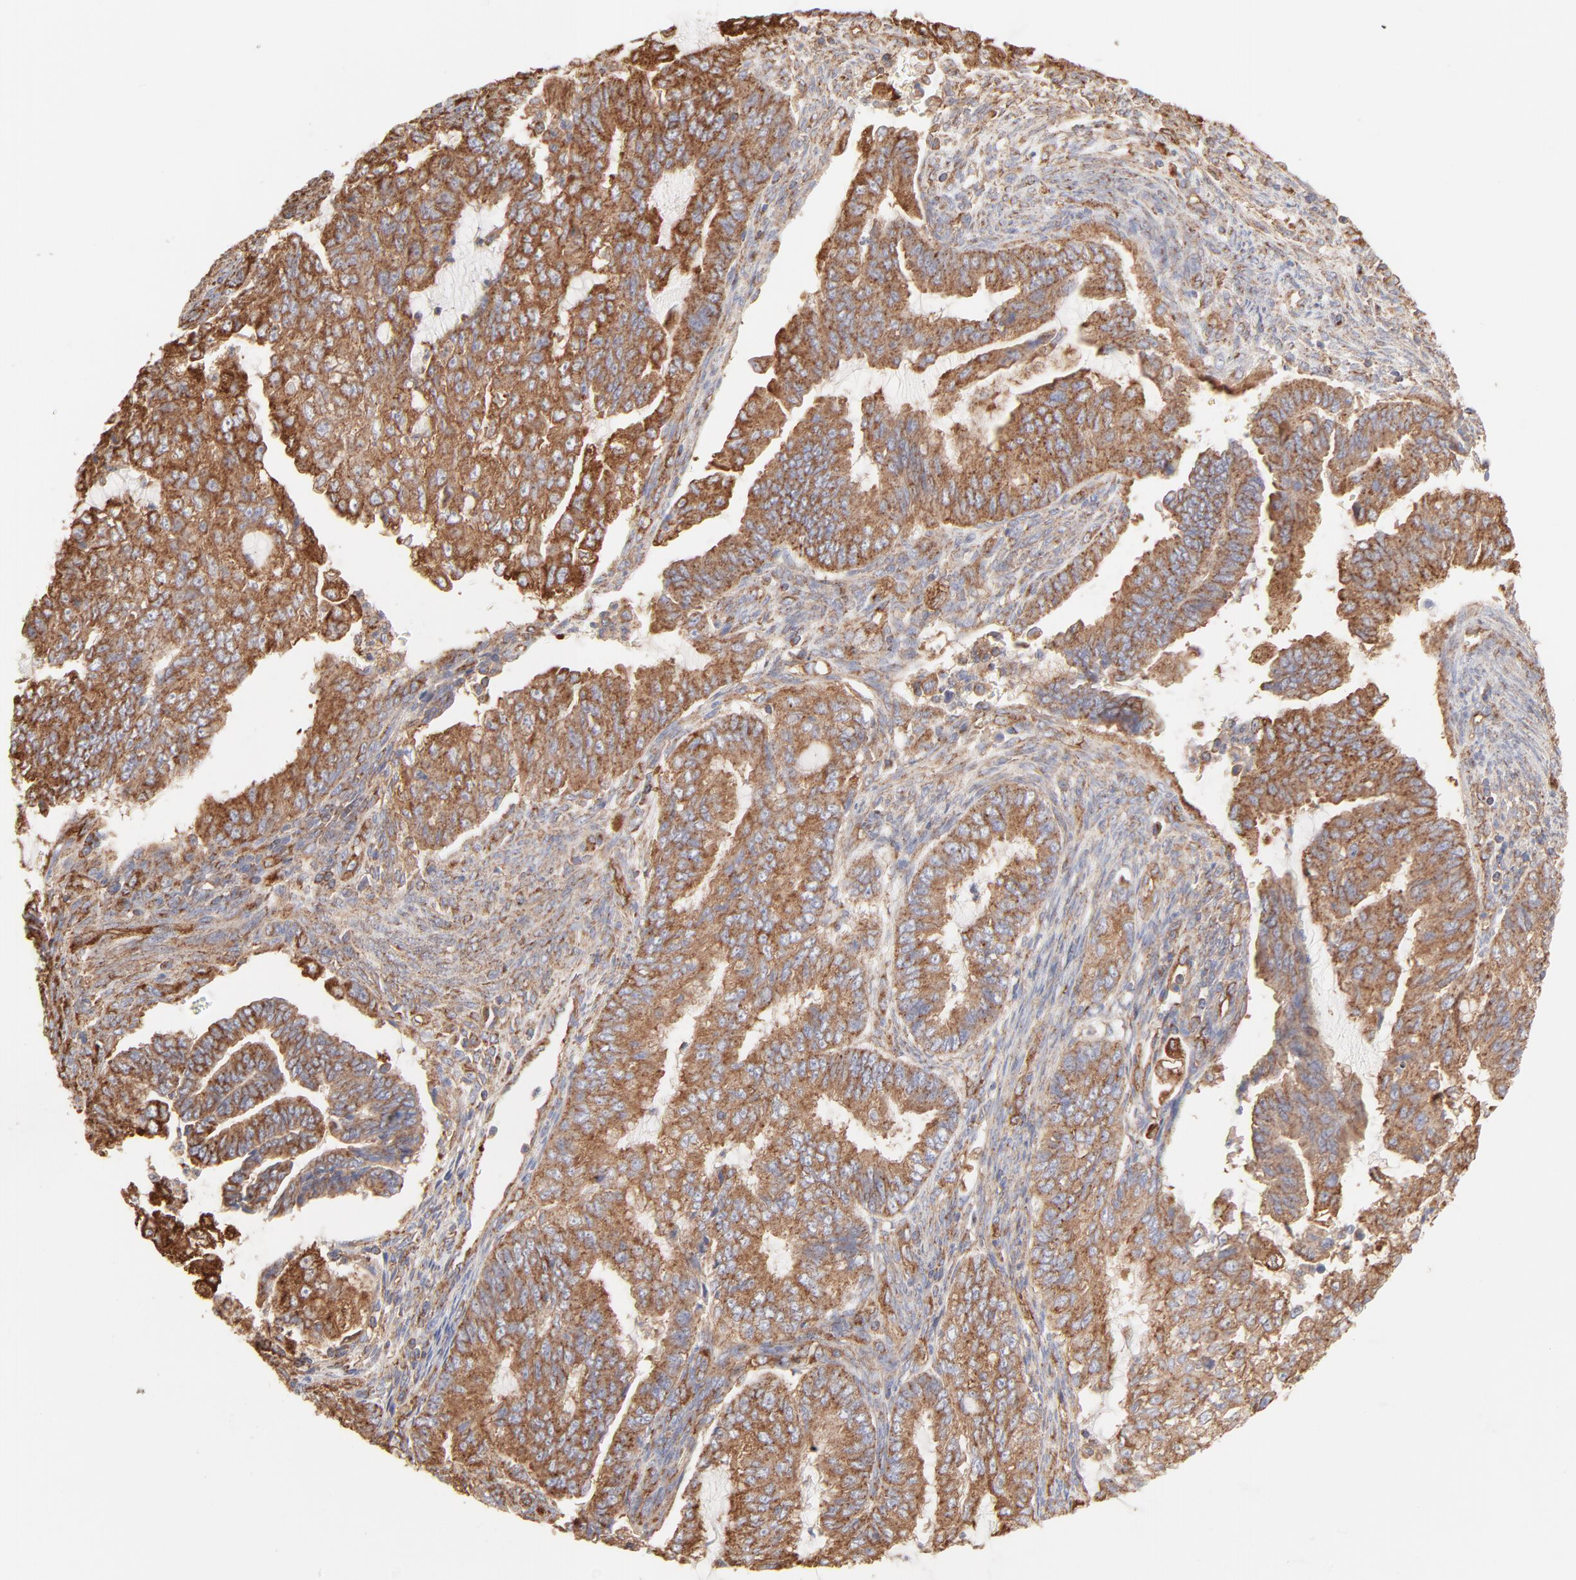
{"staining": {"intensity": "moderate", "quantity": ">75%", "location": "cytoplasmic/membranous"}, "tissue": "endometrial cancer", "cell_type": "Tumor cells", "image_type": "cancer", "snomed": [{"axis": "morphology", "description": "Adenocarcinoma, NOS"}, {"axis": "topography", "description": "Endometrium"}], "caption": "Protein staining displays moderate cytoplasmic/membranous positivity in approximately >75% of tumor cells in endometrial cancer (adenocarcinoma). (DAB (3,3'-diaminobenzidine) IHC, brown staining for protein, blue staining for nuclei).", "gene": "CLTB", "patient": {"sex": "female", "age": 75}}